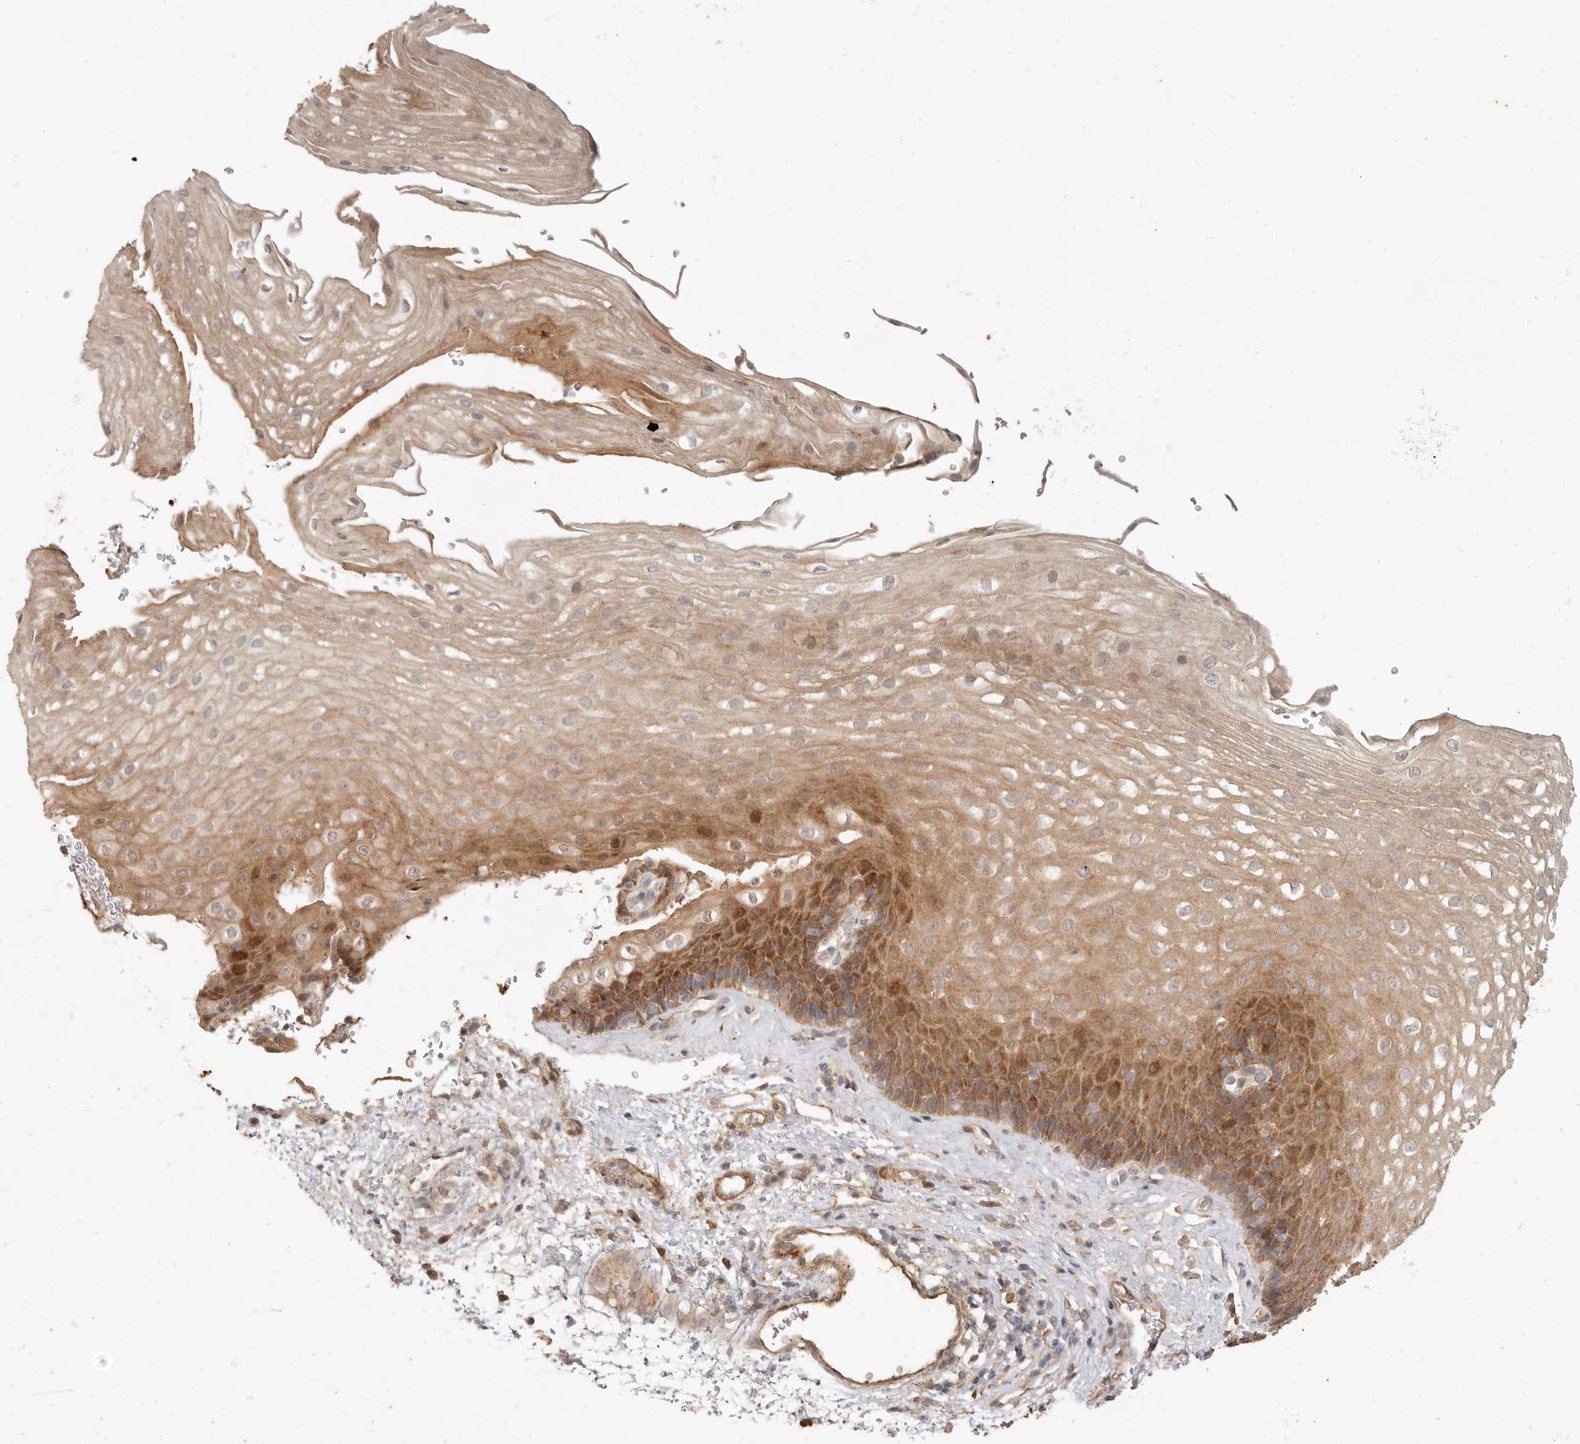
{"staining": {"intensity": "moderate", "quantity": ">75%", "location": "cytoplasmic/membranous"}, "tissue": "esophagus", "cell_type": "Squamous epithelial cells", "image_type": "normal", "snomed": [{"axis": "morphology", "description": "Normal tissue, NOS"}, {"axis": "topography", "description": "Esophagus"}], "caption": "Immunohistochemistry (IHC) micrograph of unremarkable esophagus: human esophagus stained using immunohistochemistry displays medium levels of moderate protein expression localized specifically in the cytoplasmic/membranous of squamous epithelial cells, appearing as a cytoplasmic/membranous brown color.", "gene": "VIPR1", "patient": {"sex": "female", "age": 66}}